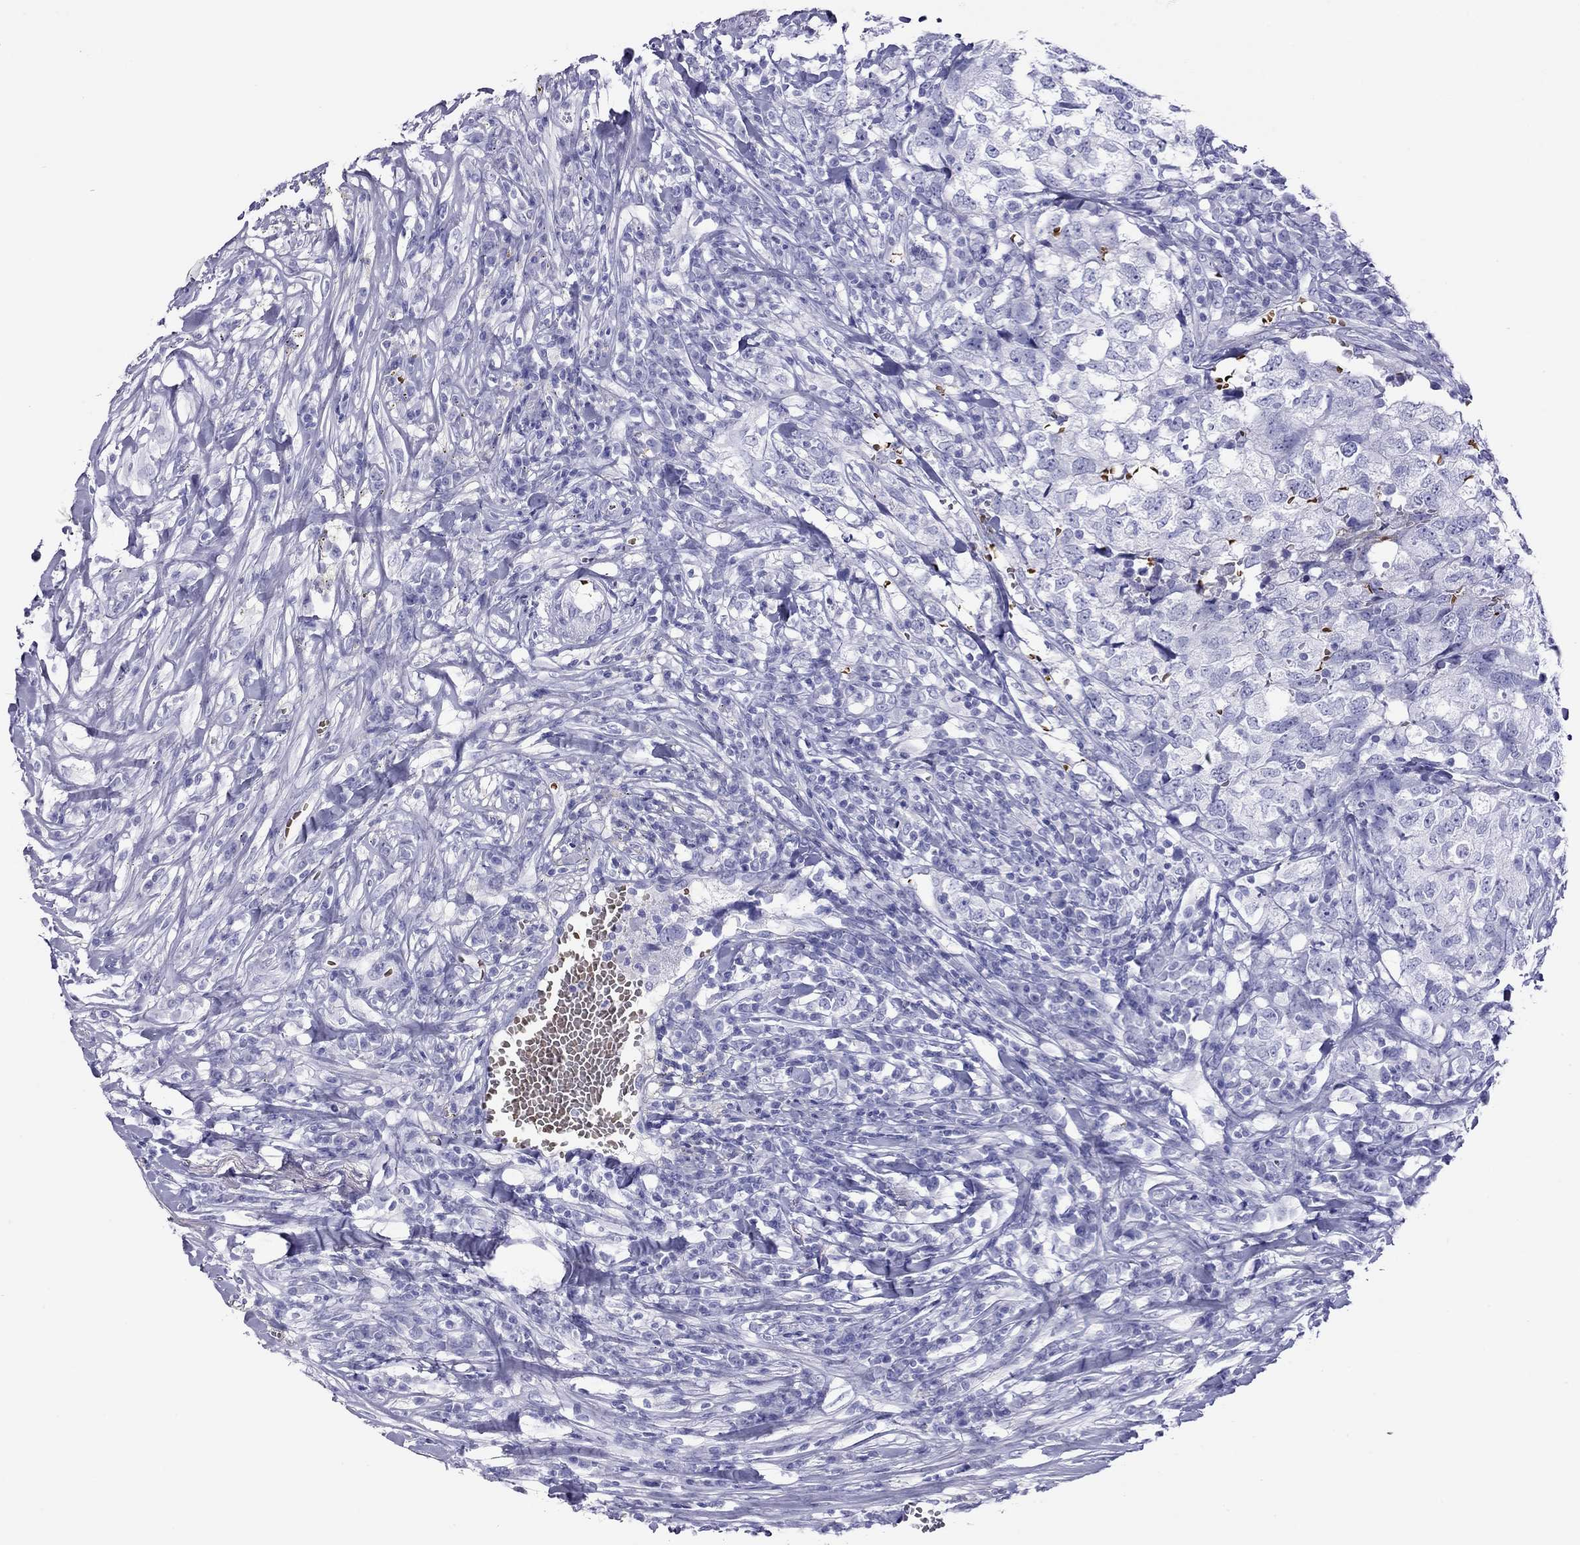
{"staining": {"intensity": "negative", "quantity": "none", "location": "none"}, "tissue": "breast cancer", "cell_type": "Tumor cells", "image_type": "cancer", "snomed": [{"axis": "morphology", "description": "Duct carcinoma"}, {"axis": "topography", "description": "Breast"}], "caption": "A histopathology image of human breast cancer (intraductal carcinoma) is negative for staining in tumor cells.", "gene": "PTPRN", "patient": {"sex": "female", "age": 30}}